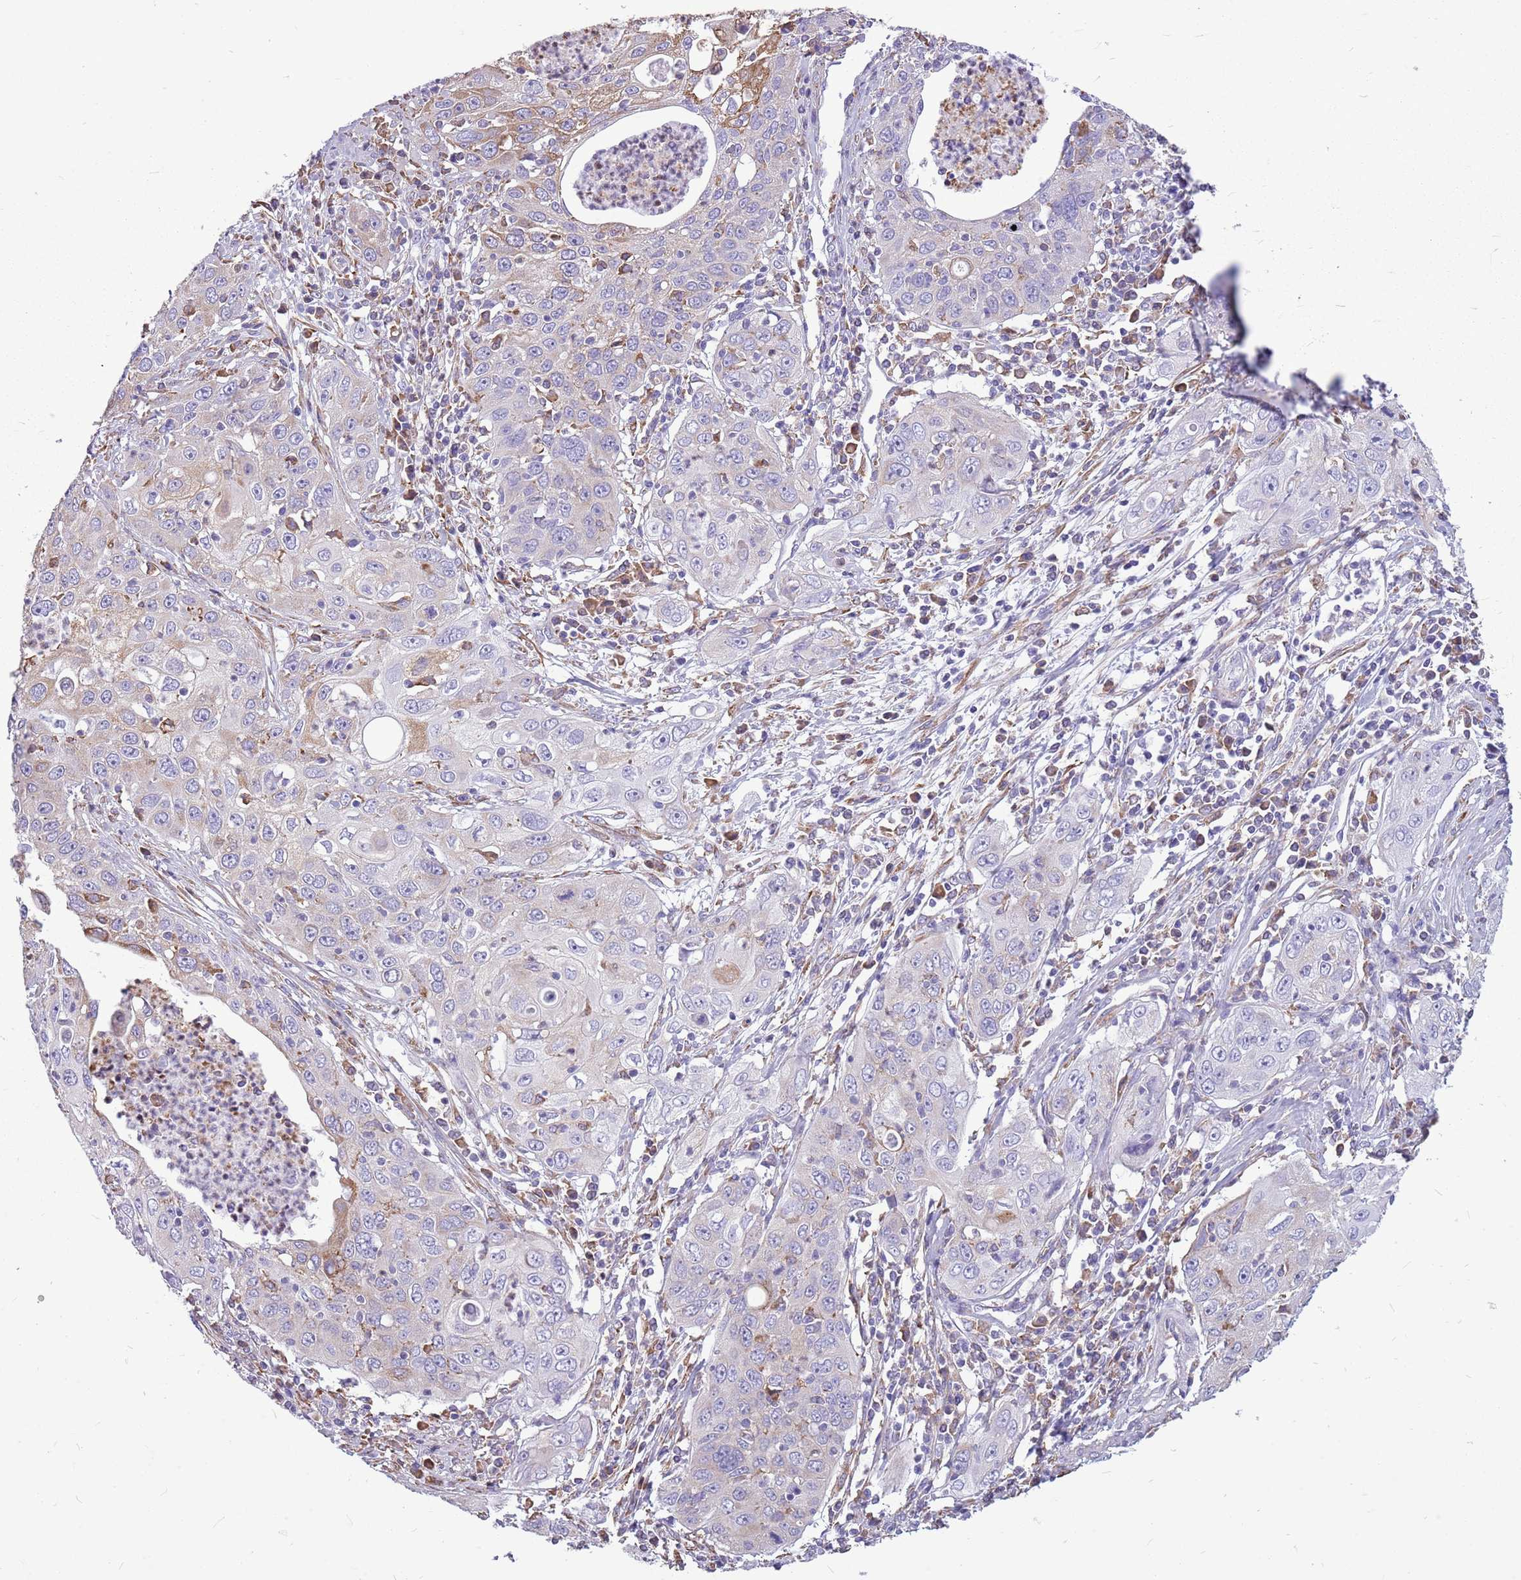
{"staining": {"intensity": "weak", "quantity": "25%-75%", "location": "cytoplasmic/membranous"}, "tissue": "cervical cancer", "cell_type": "Tumor cells", "image_type": "cancer", "snomed": [{"axis": "morphology", "description": "Squamous cell carcinoma, NOS"}, {"axis": "topography", "description": "Cervix"}], "caption": "Protein staining of cervical squamous cell carcinoma tissue exhibits weak cytoplasmic/membranous expression in approximately 25%-75% of tumor cells.", "gene": "KCTD19", "patient": {"sex": "female", "age": 36}}